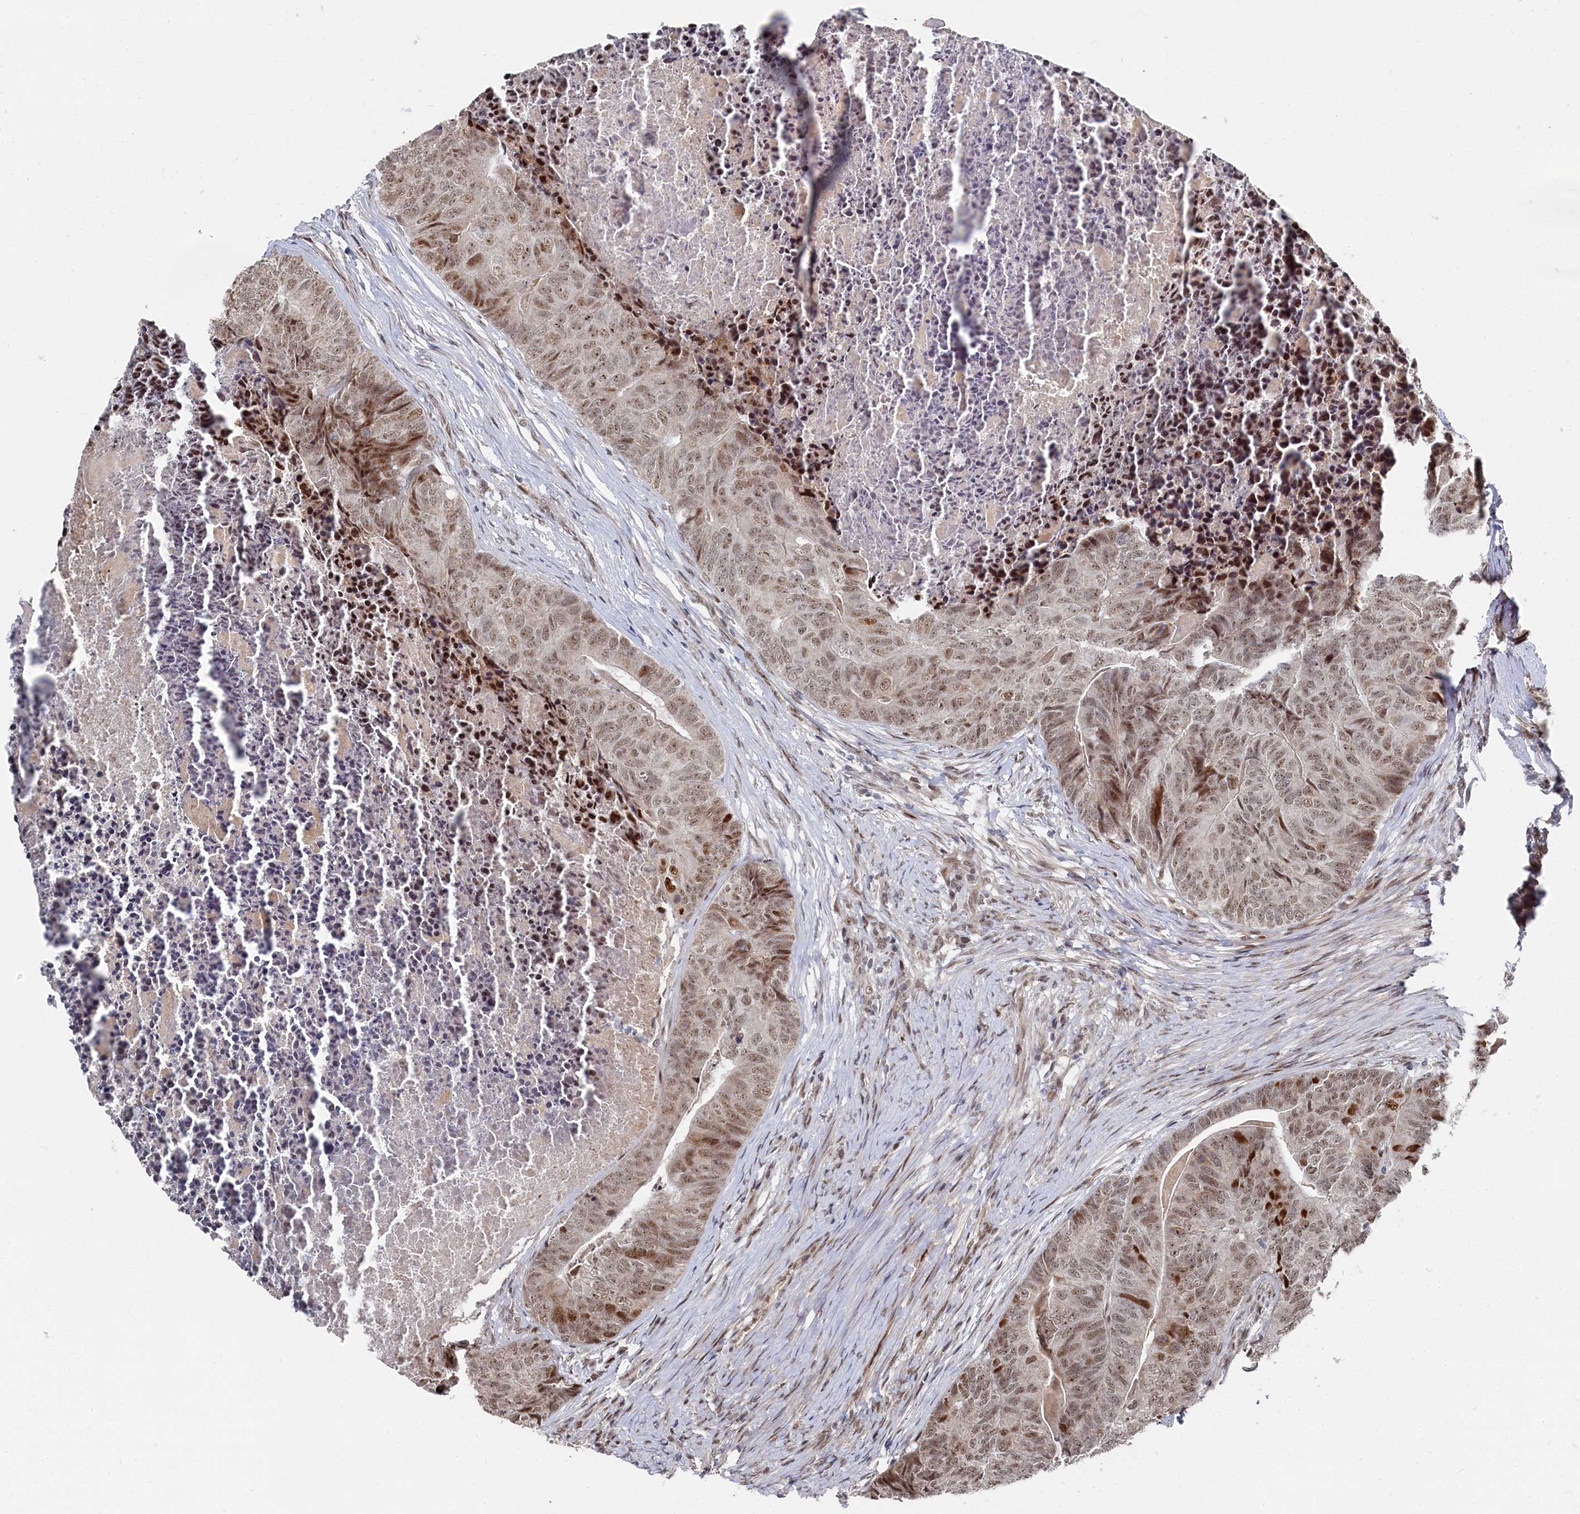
{"staining": {"intensity": "moderate", "quantity": ">75%", "location": "nuclear"}, "tissue": "colorectal cancer", "cell_type": "Tumor cells", "image_type": "cancer", "snomed": [{"axis": "morphology", "description": "Adenocarcinoma, NOS"}, {"axis": "topography", "description": "Colon"}], "caption": "A brown stain shows moderate nuclear expression of a protein in colorectal cancer (adenocarcinoma) tumor cells. (DAB IHC with brightfield microscopy, high magnification).", "gene": "BUB3", "patient": {"sex": "female", "age": 67}}